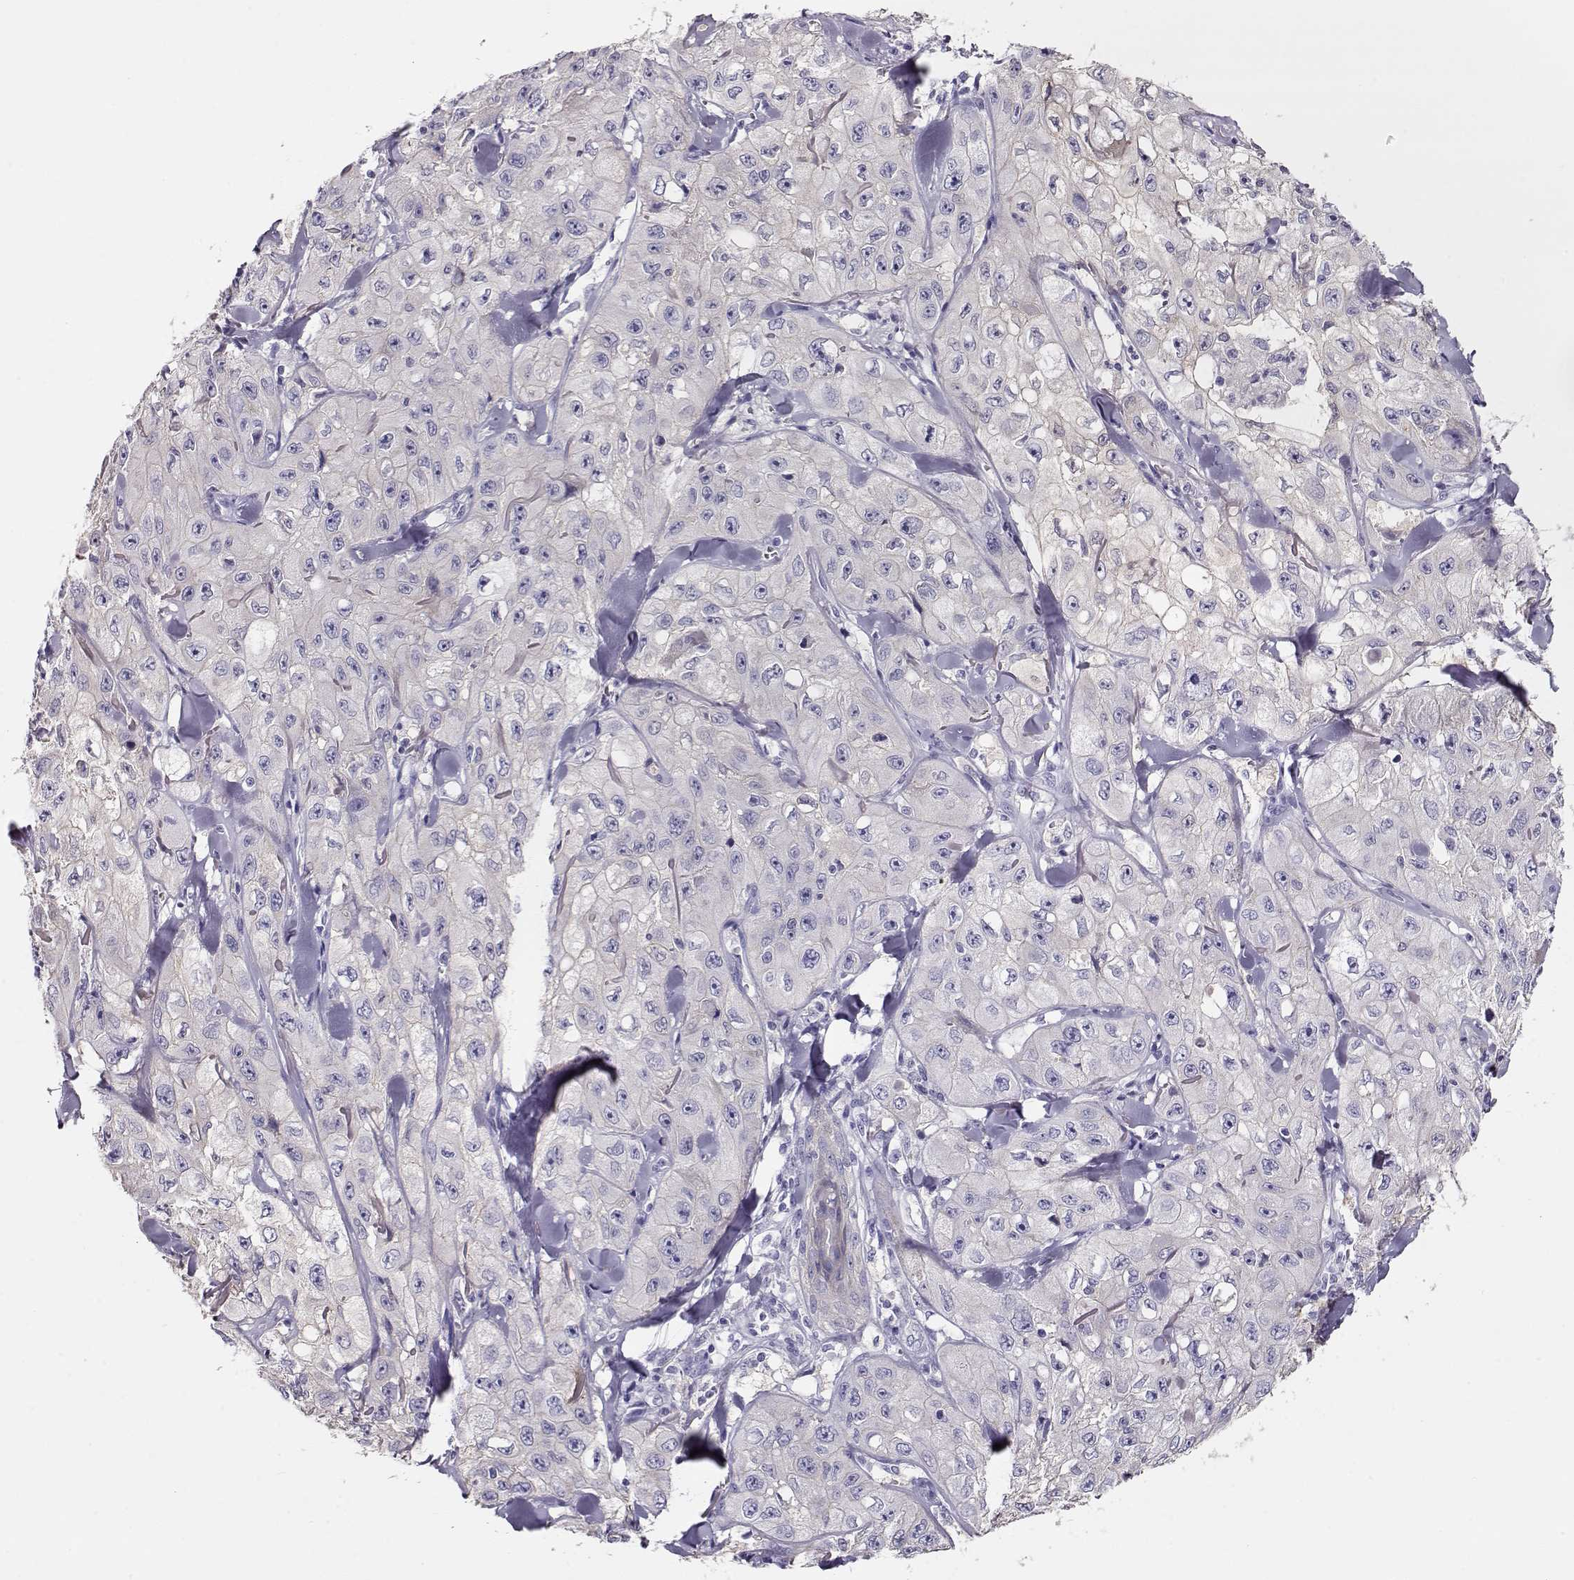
{"staining": {"intensity": "negative", "quantity": "none", "location": "none"}, "tissue": "skin cancer", "cell_type": "Tumor cells", "image_type": "cancer", "snomed": [{"axis": "morphology", "description": "Squamous cell carcinoma, NOS"}, {"axis": "topography", "description": "Skin"}, {"axis": "topography", "description": "Subcutis"}], "caption": "High power microscopy photomicrograph of an immunohistochemistry micrograph of skin squamous cell carcinoma, revealing no significant positivity in tumor cells.", "gene": "NDRG4", "patient": {"sex": "male", "age": 73}}